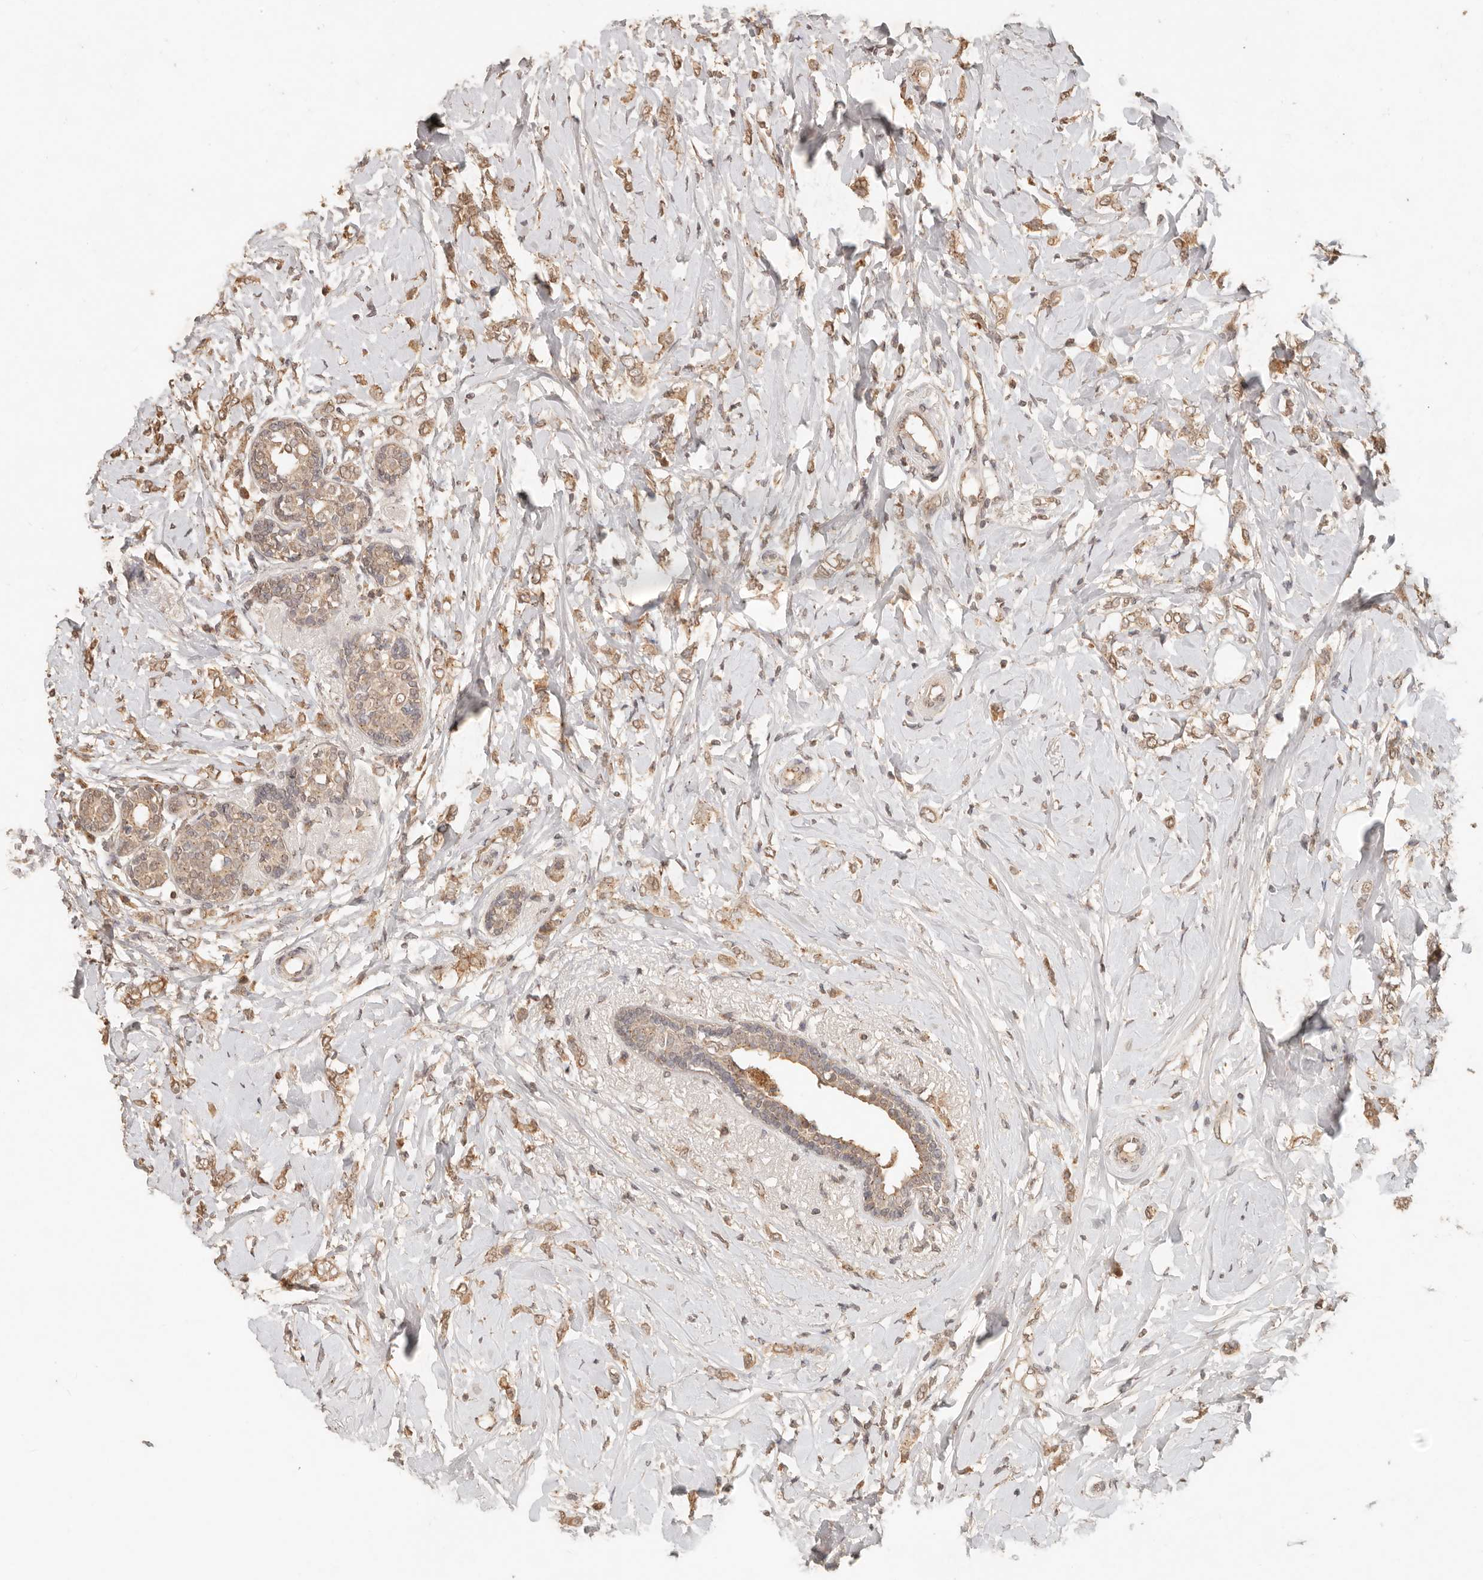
{"staining": {"intensity": "moderate", "quantity": ">75%", "location": "cytoplasmic/membranous"}, "tissue": "breast cancer", "cell_type": "Tumor cells", "image_type": "cancer", "snomed": [{"axis": "morphology", "description": "Normal tissue, NOS"}, {"axis": "morphology", "description": "Lobular carcinoma"}, {"axis": "topography", "description": "Breast"}], "caption": "The photomicrograph exhibits immunohistochemical staining of breast cancer. There is moderate cytoplasmic/membranous expression is identified in approximately >75% of tumor cells. (Brightfield microscopy of DAB IHC at high magnification).", "gene": "LMO4", "patient": {"sex": "female", "age": 47}}